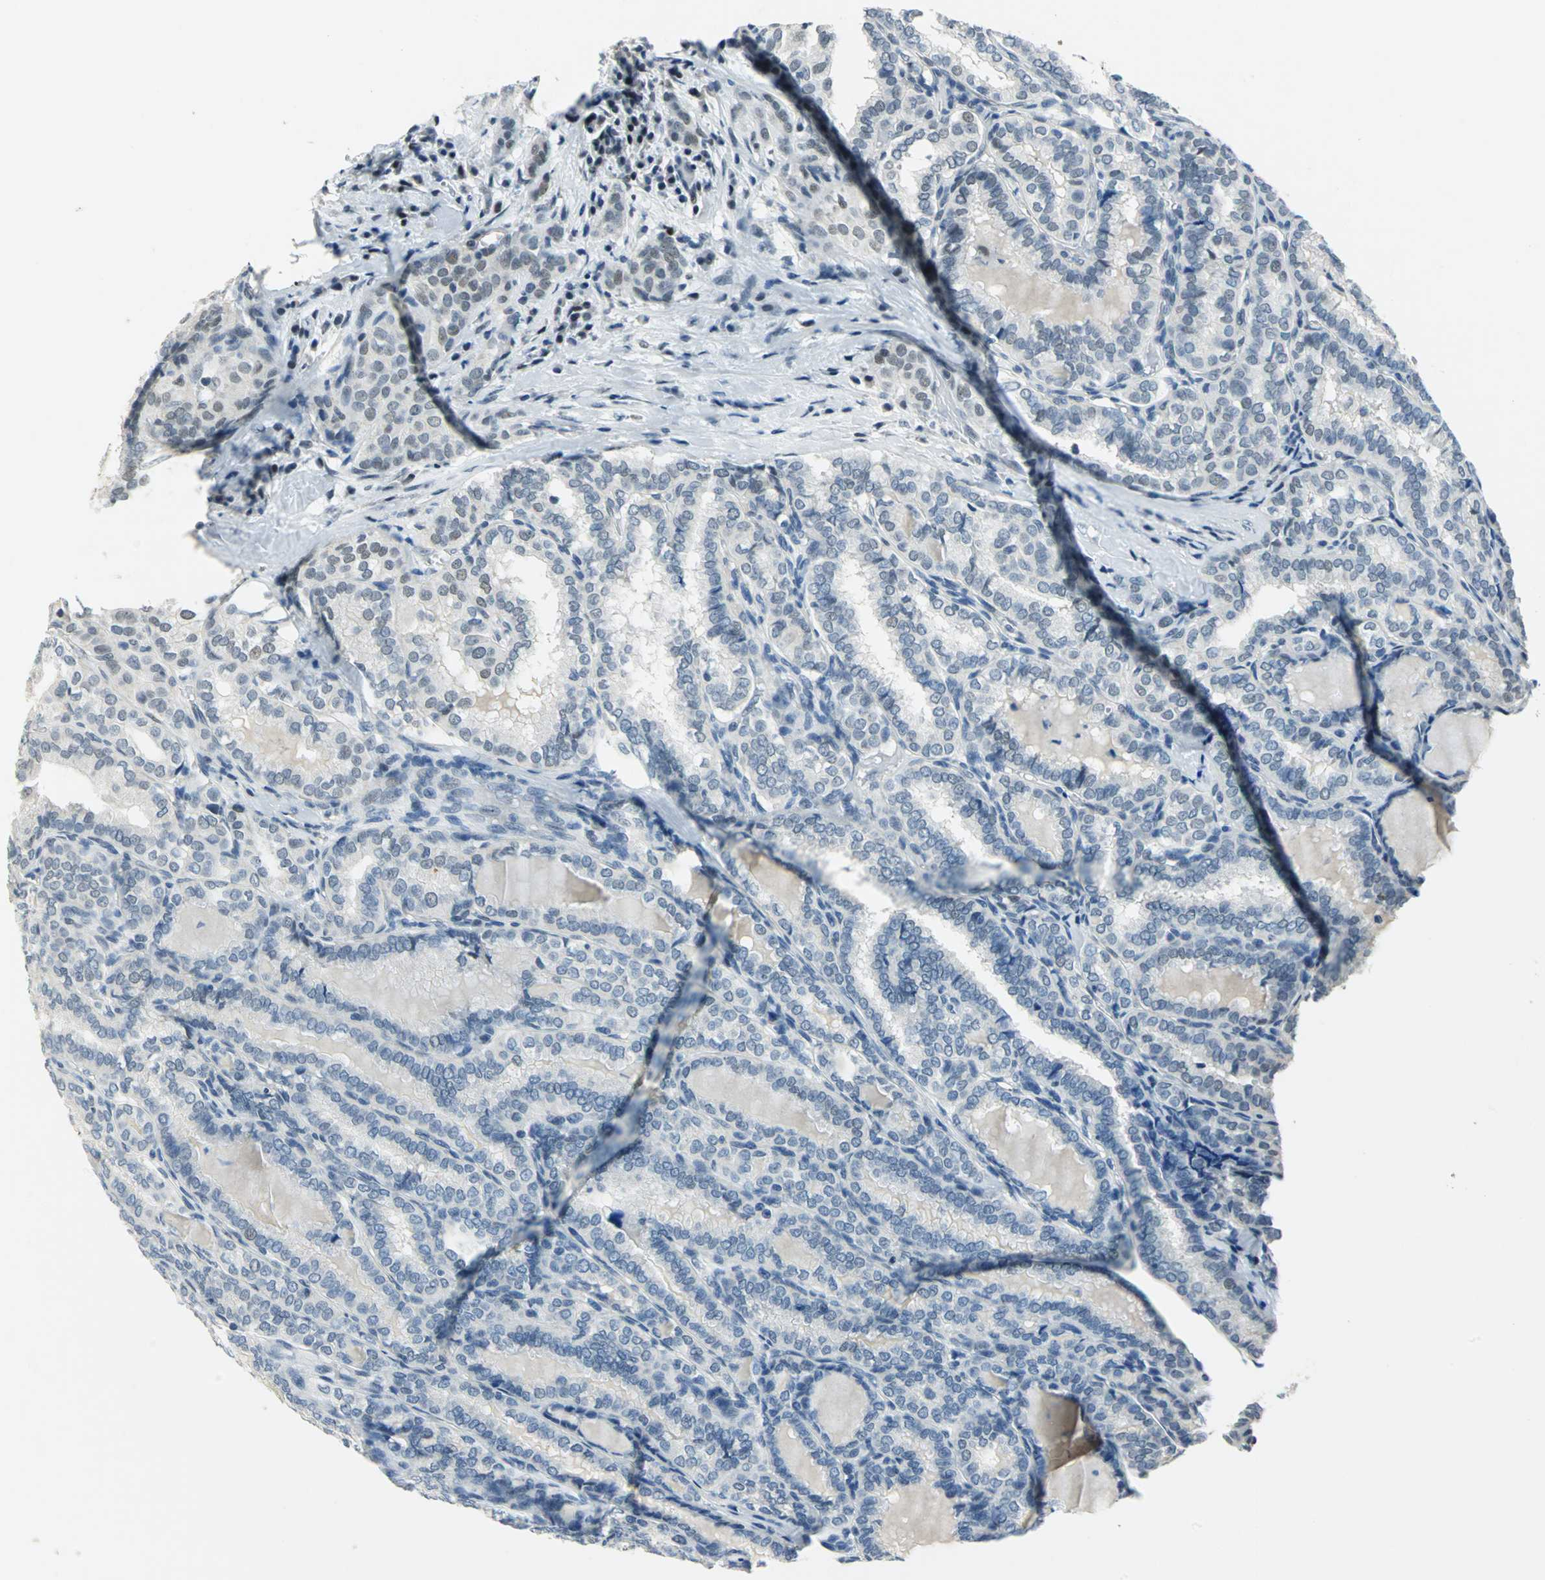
{"staining": {"intensity": "negative", "quantity": "none", "location": "none"}, "tissue": "thyroid cancer", "cell_type": "Tumor cells", "image_type": "cancer", "snomed": [{"axis": "morphology", "description": "Papillary adenocarcinoma, NOS"}, {"axis": "topography", "description": "Thyroid gland"}], "caption": "IHC image of thyroid cancer (papillary adenocarcinoma) stained for a protein (brown), which reveals no positivity in tumor cells. The staining is performed using DAB (3,3'-diaminobenzidine) brown chromogen with nuclei counter-stained in using hematoxylin.", "gene": "RAD17", "patient": {"sex": "female", "age": 30}}